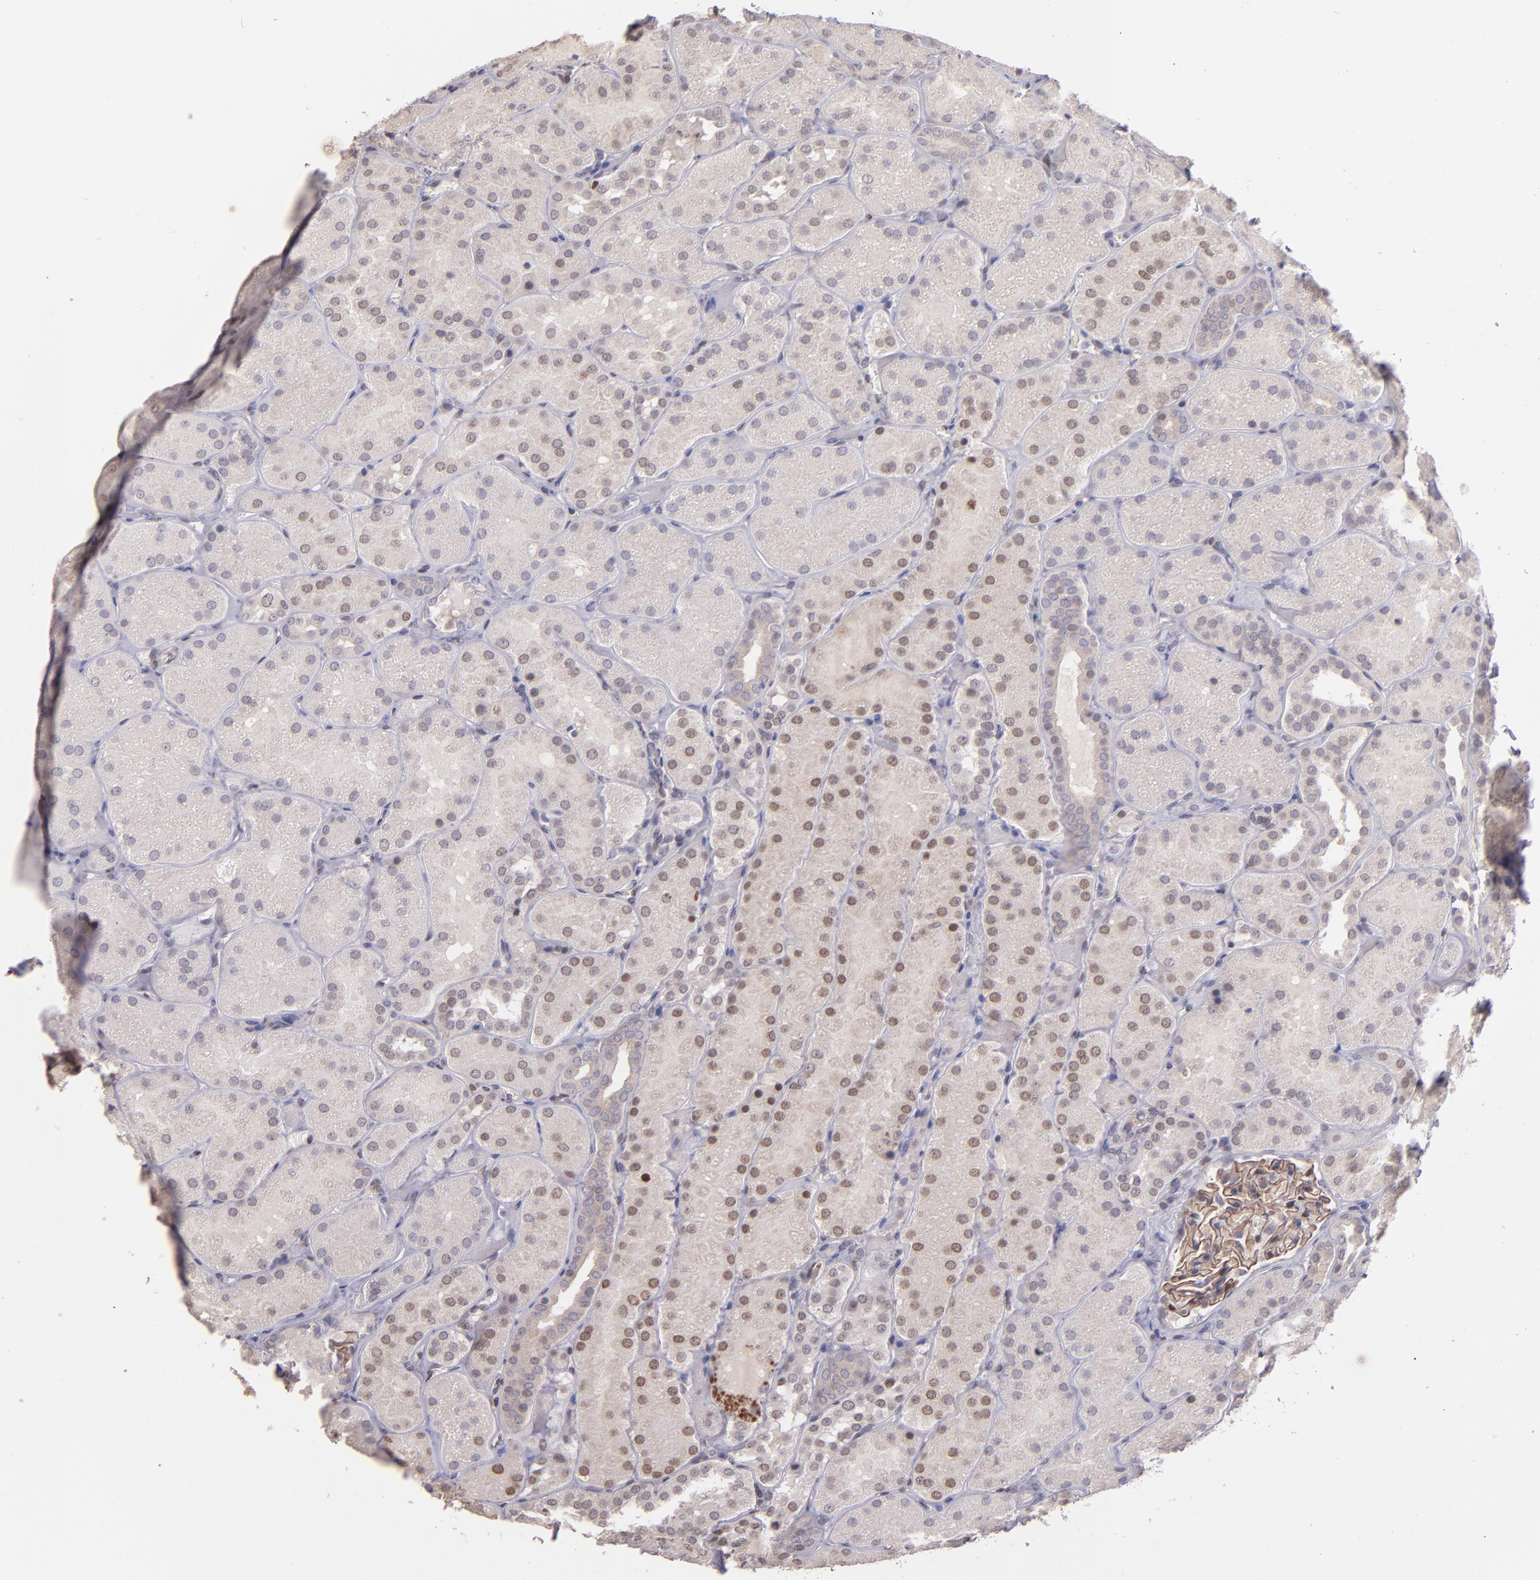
{"staining": {"intensity": "moderate", "quantity": ">75%", "location": "cytoplasmic/membranous"}, "tissue": "kidney", "cell_type": "Cells in glomeruli", "image_type": "normal", "snomed": [{"axis": "morphology", "description": "Normal tissue, NOS"}, {"axis": "topography", "description": "Kidney"}], "caption": "Moderate cytoplasmic/membranous staining is seen in approximately >75% of cells in glomeruli in normal kidney. (IHC, brightfield microscopy, high magnification).", "gene": "NUP62CL", "patient": {"sex": "male", "age": 28}}